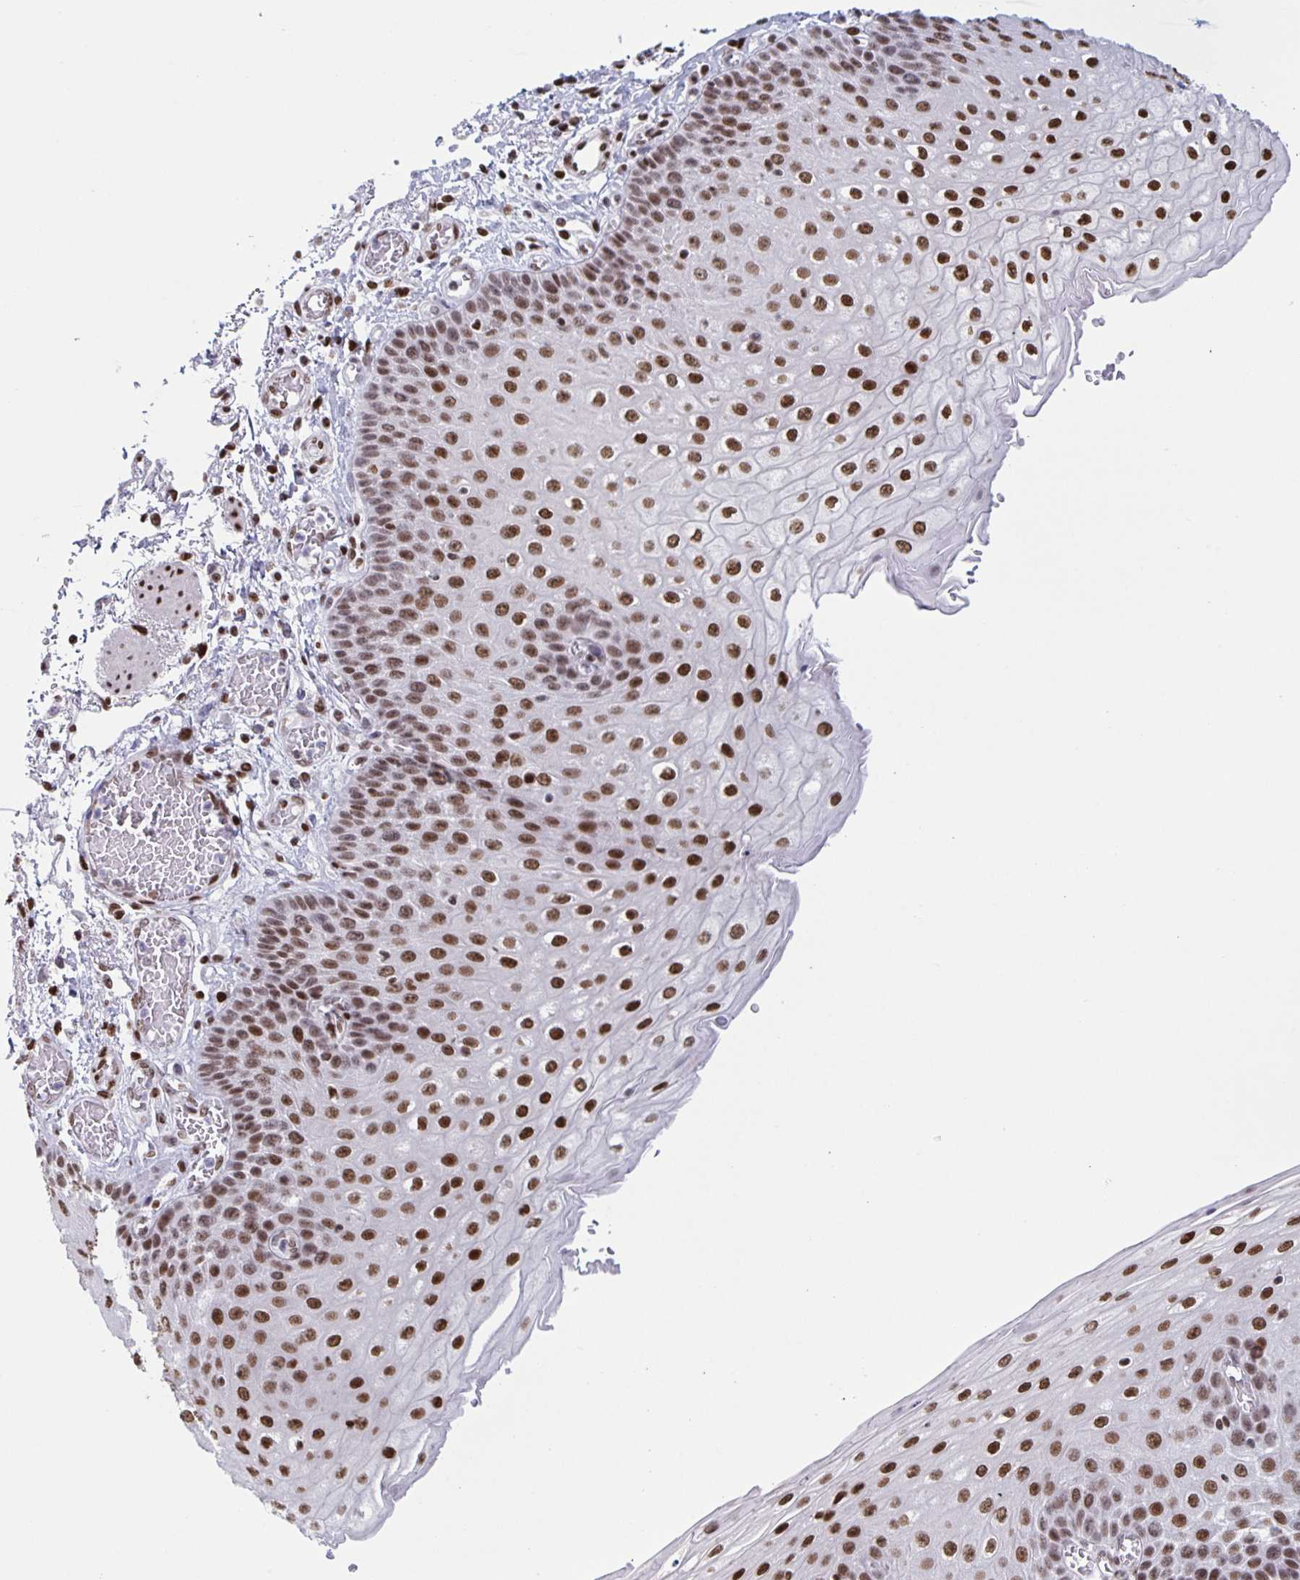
{"staining": {"intensity": "strong", "quantity": ">75%", "location": "nuclear"}, "tissue": "esophagus", "cell_type": "Squamous epithelial cells", "image_type": "normal", "snomed": [{"axis": "morphology", "description": "Normal tissue, NOS"}, {"axis": "morphology", "description": "Adenocarcinoma, NOS"}, {"axis": "topography", "description": "Esophagus"}], "caption": "Squamous epithelial cells exhibit high levels of strong nuclear staining in approximately >75% of cells in benign human esophagus.", "gene": "JUND", "patient": {"sex": "male", "age": 81}}